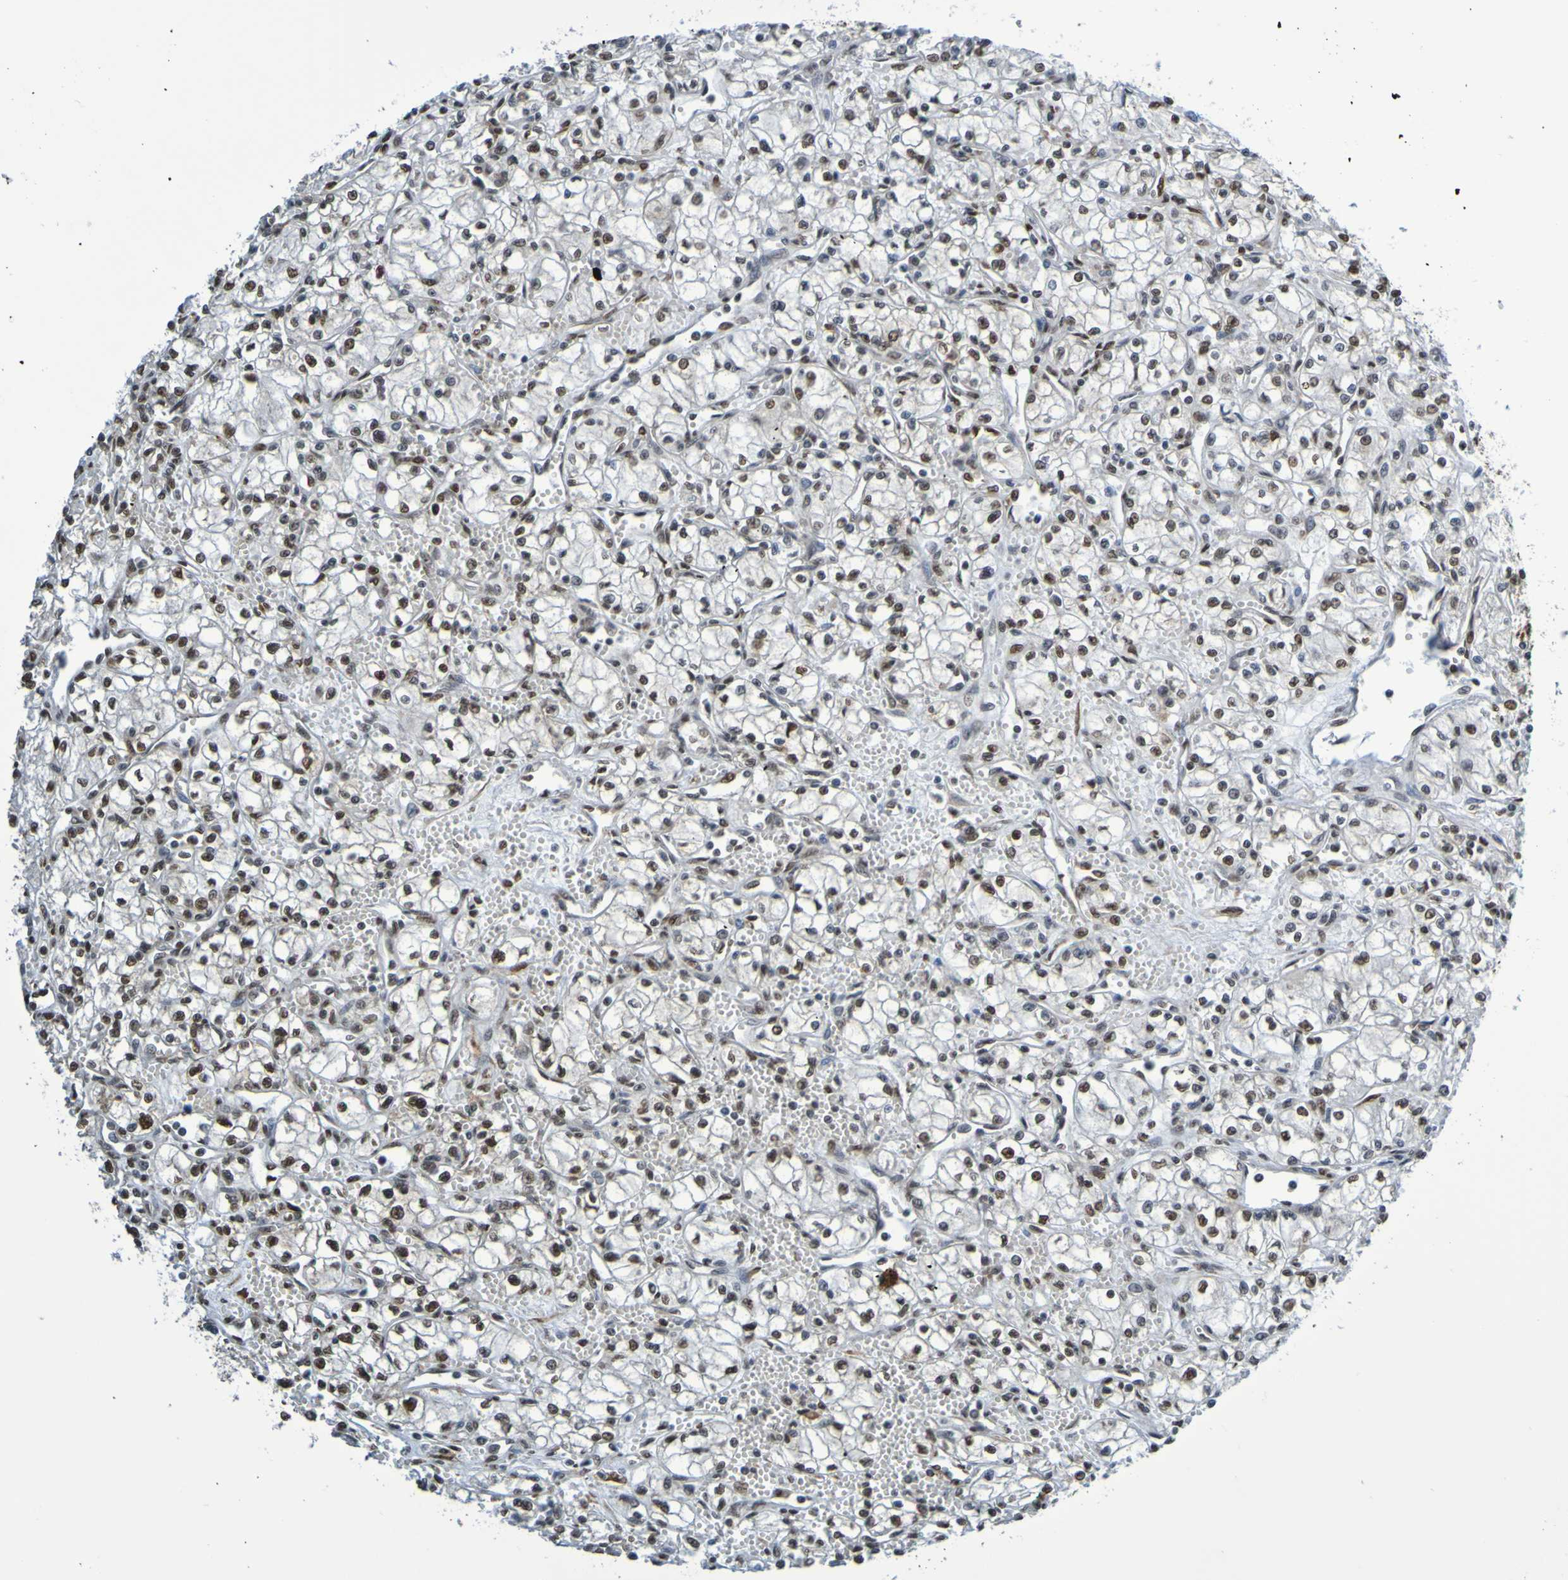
{"staining": {"intensity": "moderate", "quantity": "25%-75%", "location": "nuclear"}, "tissue": "renal cancer", "cell_type": "Tumor cells", "image_type": "cancer", "snomed": [{"axis": "morphology", "description": "Normal tissue, NOS"}, {"axis": "morphology", "description": "Adenocarcinoma, NOS"}, {"axis": "topography", "description": "Kidney"}], "caption": "Renal cancer (adenocarcinoma) tissue demonstrates moderate nuclear expression in about 25%-75% of tumor cells", "gene": "HDAC2", "patient": {"sex": "male", "age": 59}}